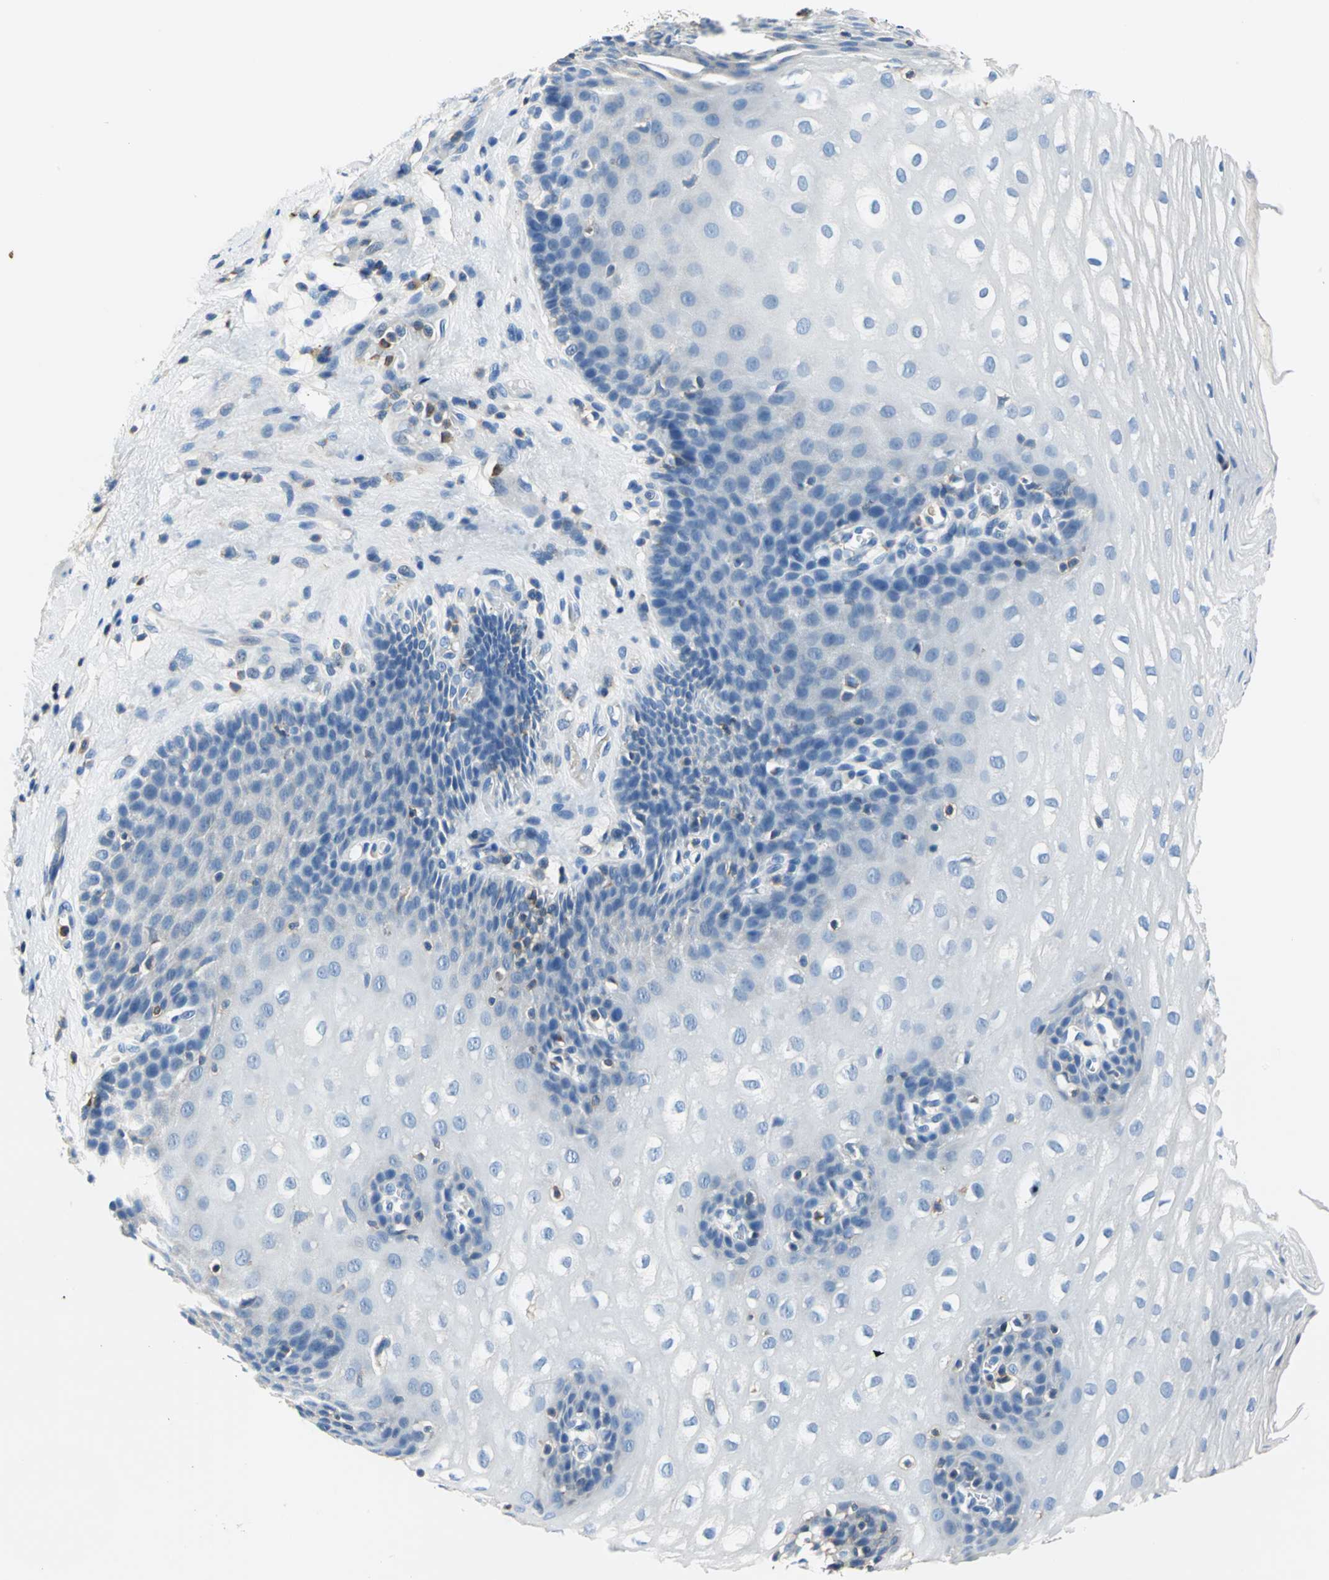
{"staining": {"intensity": "negative", "quantity": "none", "location": "none"}, "tissue": "esophagus", "cell_type": "Squamous epithelial cells", "image_type": "normal", "snomed": [{"axis": "morphology", "description": "Normal tissue, NOS"}, {"axis": "topography", "description": "Esophagus"}], "caption": "Immunohistochemical staining of unremarkable human esophagus demonstrates no significant expression in squamous epithelial cells.", "gene": "SEPTIN11", "patient": {"sex": "male", "age": 48}}